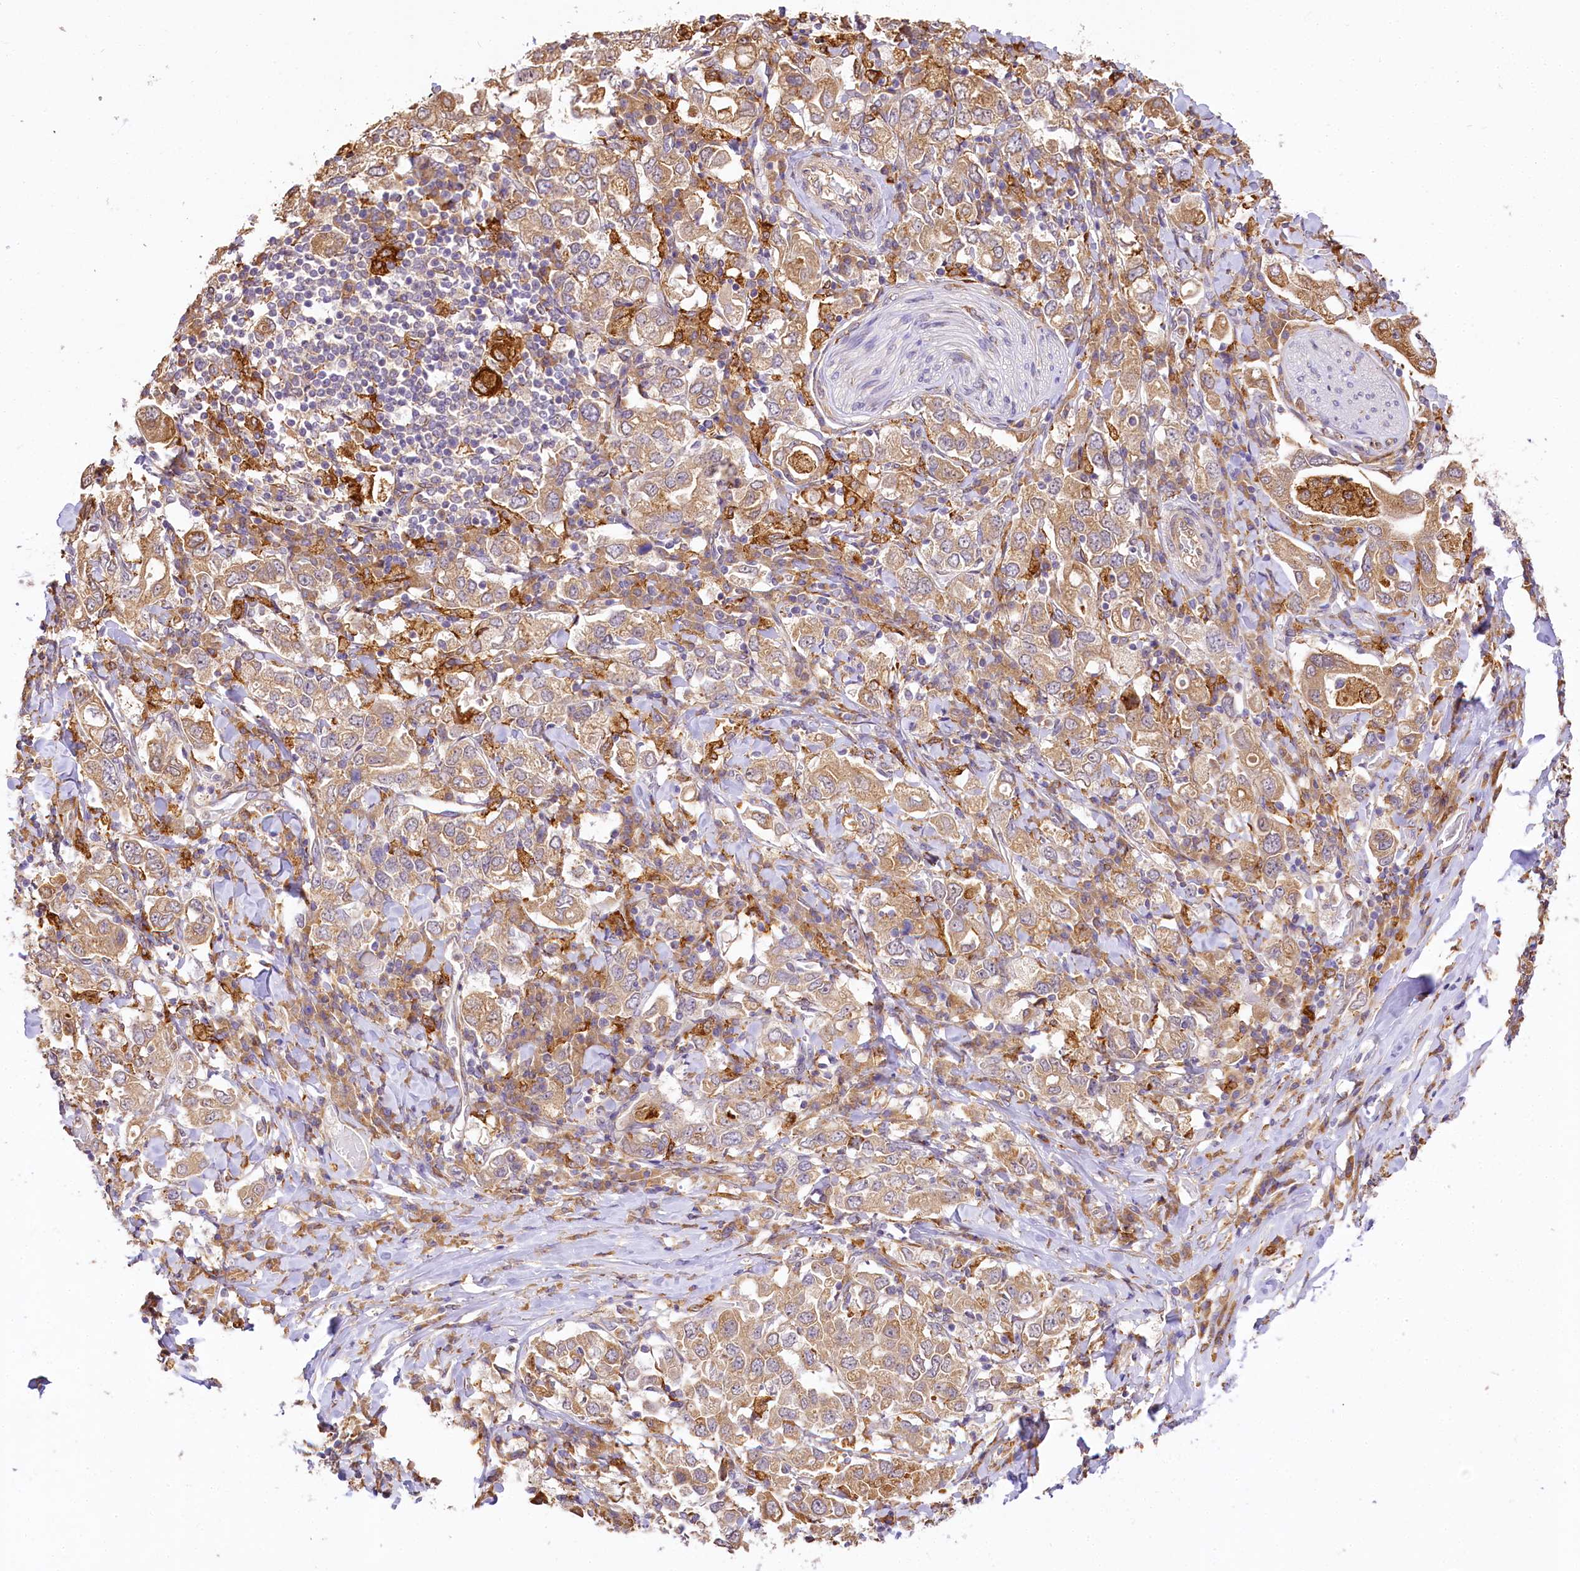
{"staining": {"intensity": "moderate", "quantity": ">75%", "location": "cytoplasmic/membranous"}, "tissue": "stomach cancer", "cell_type": "Tumor cells", "image_type": "cancer", "snomed": [{"axis": "morphology", "description": "Adenocarcinoma, NOS"}, {"axis": "topography", "description": "Stomach, upper"}], "caption": "Brown immunohistochemical staining in stomach cancer shows moderate cytoplasmic/membranous positivity in about >75% of tumor cells. (DAB (3,3'-diaminobenzidine) IHC, brown staining for protein, blue staining for nuclei).", "gene": "PPIP5K2", "patient": {"sex": "male", "age": 62}}